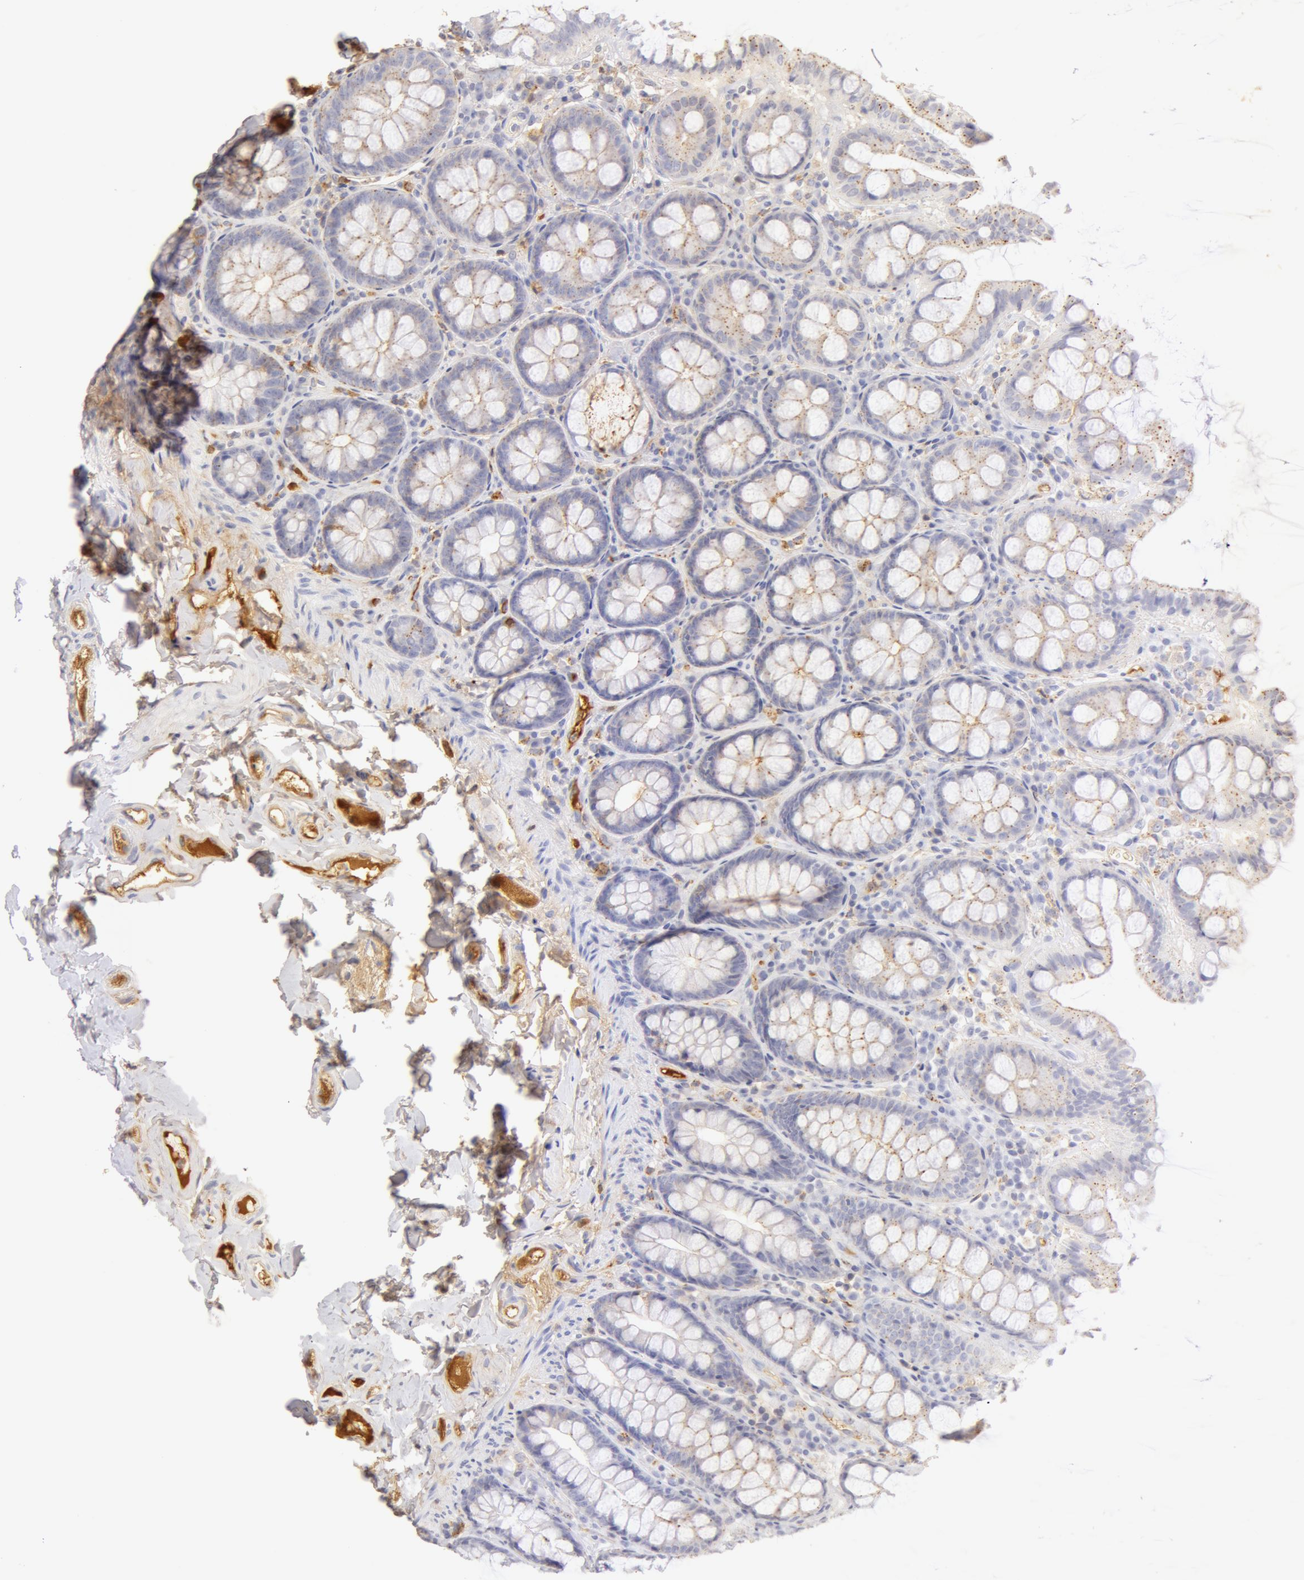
{"staining": {"intensity": "moderate", "quantity": "25%-75%", "location": "cytoplasmic/membranous"}, "tissue": "colon", "cell_type": "Endothelial cells", "image_type": "normal", "snomed": [{"axis": "morphology", "description": "Normal tissue, NOS"}, {"axis": "topography", "description": "Colon"}], "caption": "Immunohistochemical staining of unremarkable colon shows medium levels of moderate cytoplasmic/membranous staining in approximately 25%-75% of endothelial cells. (DAB (3,3'-diaminobenzidine) IHC, brown staining for protein, blue staining for nuclei).", "gene": "GC", "patient": {"sex": "female", "age": 61}}